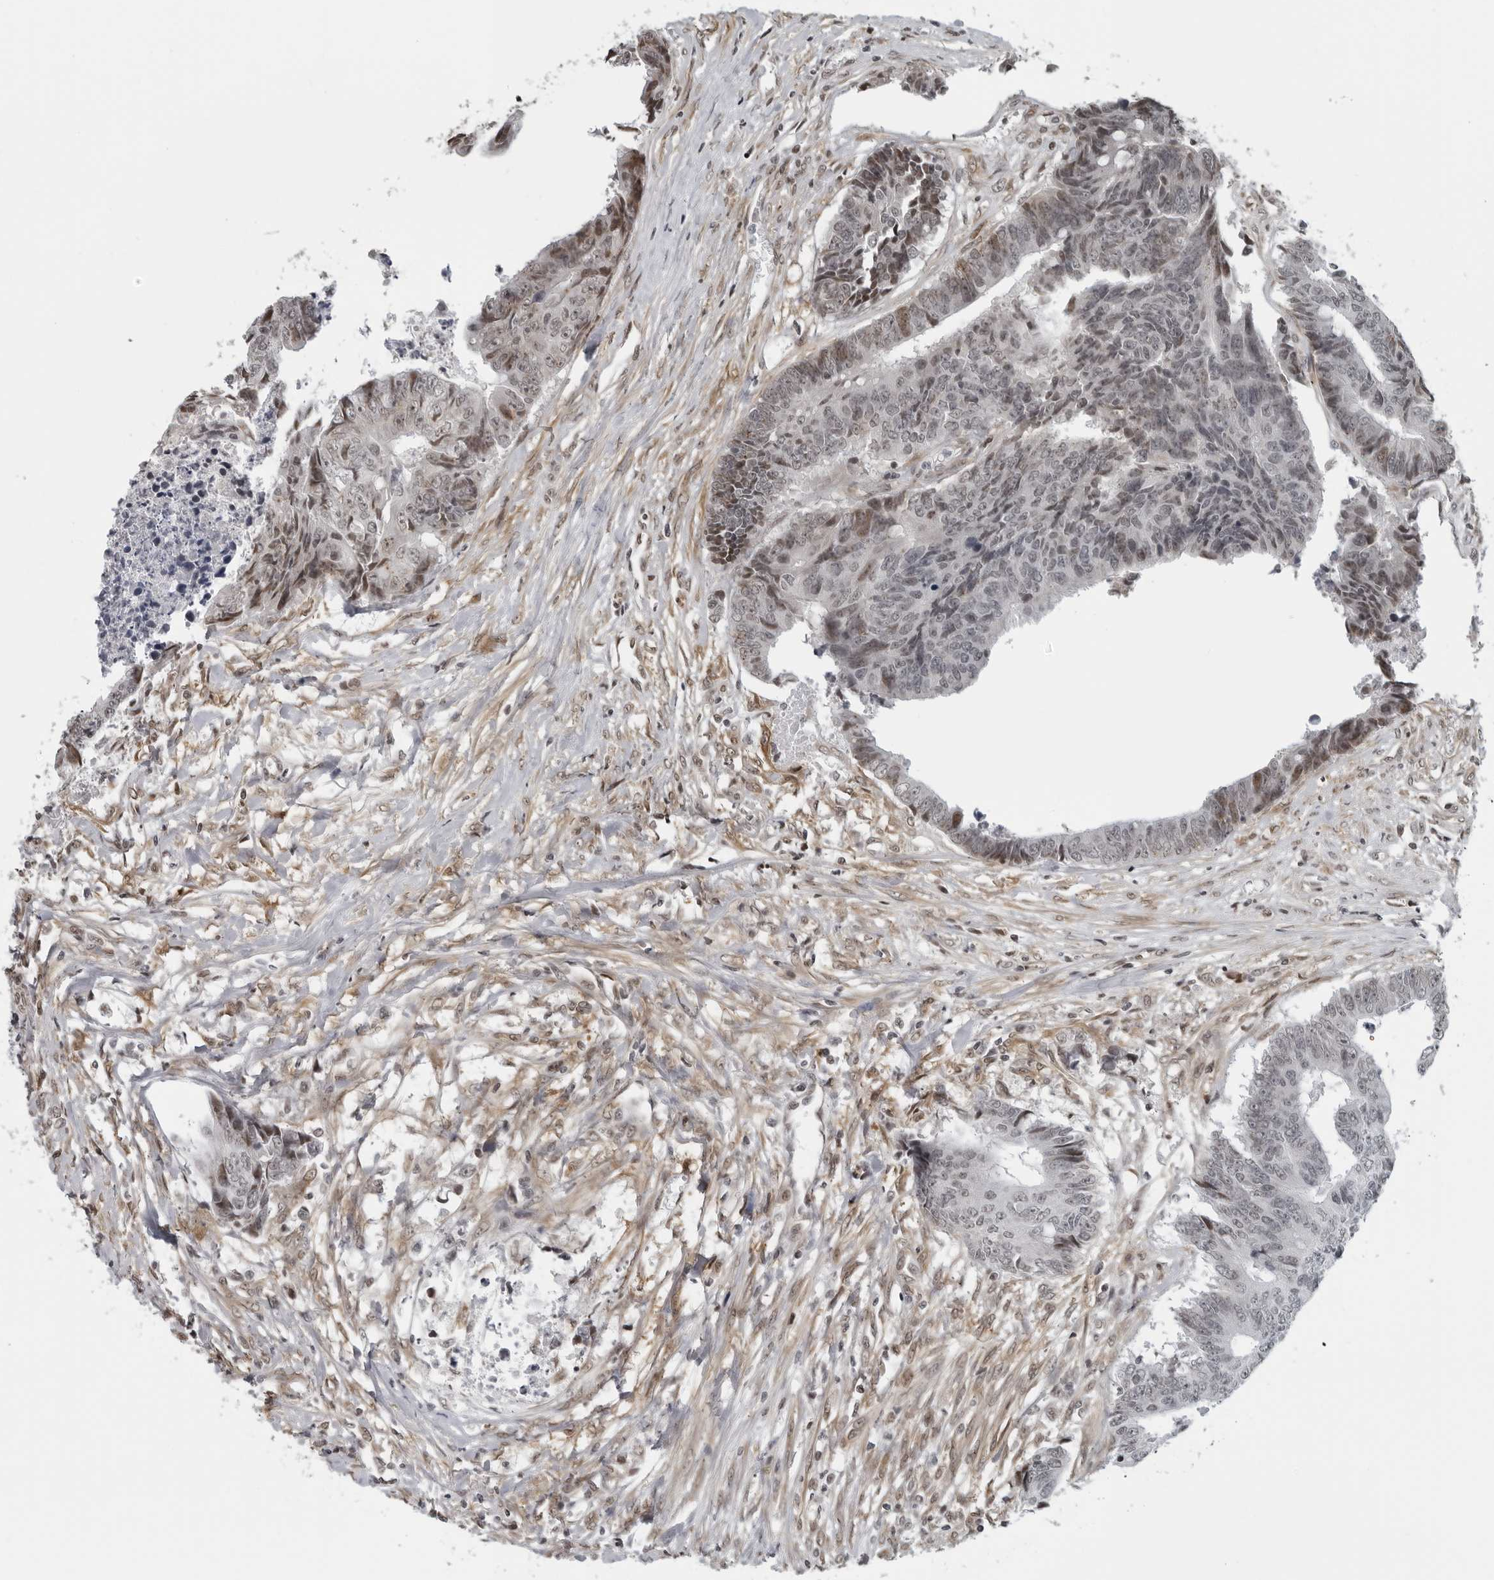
{"staining": {"intensity": "weak", "quantity": "25%-75%", "location": "nuclear"}, "tissue": "colorectal cancer", "cell_type": "Tumor cells", "image_type": "cancer", "snomed": [{"axis": "morphology", "description": "Adenocarcinoma, NOS"}, {"axis": "topography", "description": "Rectum"}], "caption": "Immunohistochemical staining of human adenocarcinoma (colorectal) shows low levels of weak nuclear protein staining in about 25%-75% of tumor cells. (DAB (3,3'-diaminobenzidine) IHC, brown staining for protein, blue staining for nuclei).", "gene": "MAF", "patient": {"sex": "male", "age": 84}}